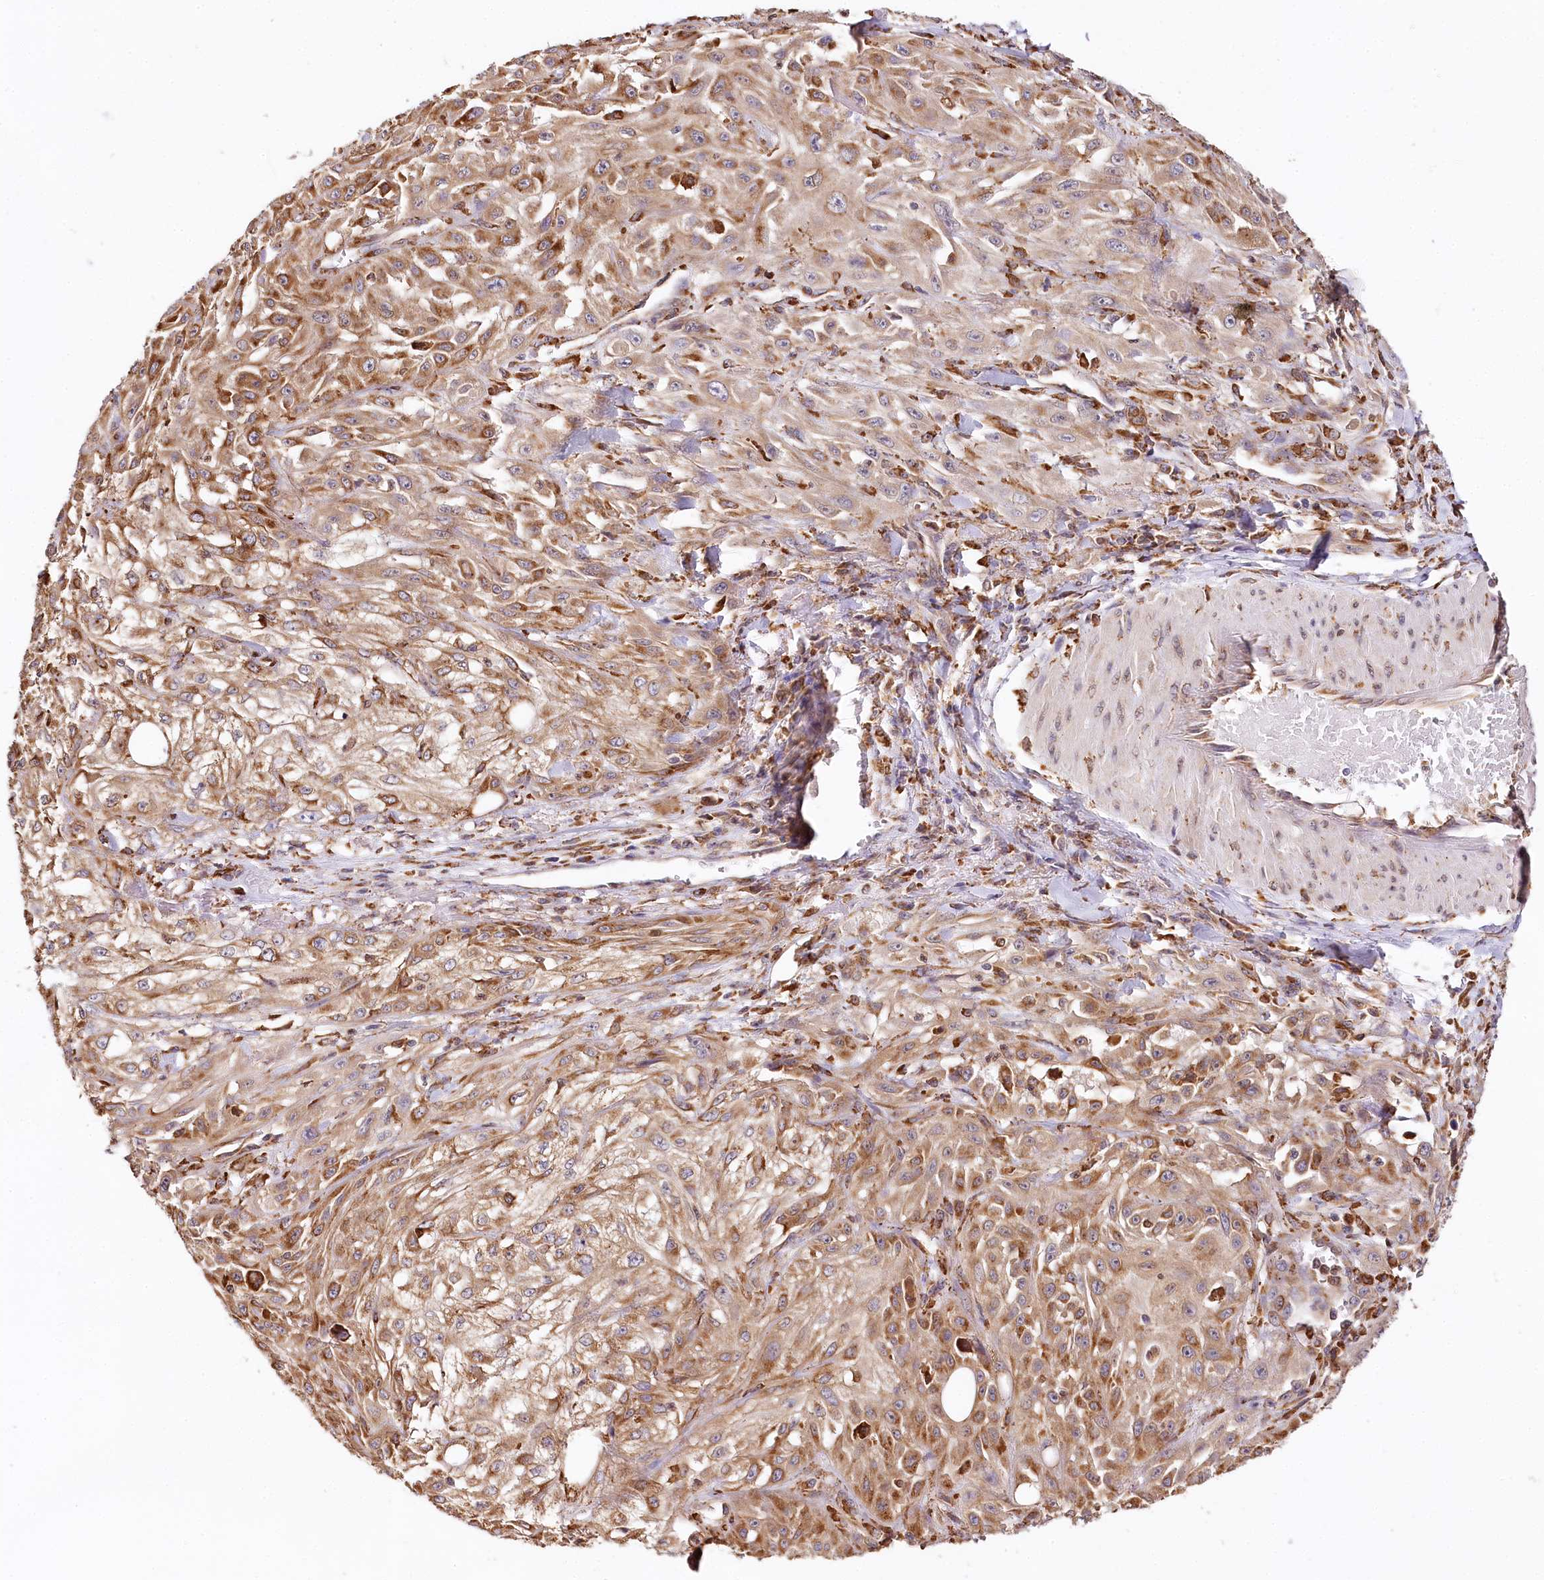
{"staining": {"intensity": "strong", "quantity": ">75%", "location": "cytoplasmic/membranous"}, "tissue": "skin cancer", "cell_type": "Tumor cells", "image_type": "cancer", "snomed": [{"axis": "morphology", "description": "Squamous cell carcinoma, NOS"}, {"axis": "morphology", "description": "Squamous cell carcinoma, metastatic, NOS"}, {"axis": "topography", "description": "Skin"}, {"axis": "topography", "description": "Lymph node"}], "caption": "Protein analysis of skin cancer tissue demonstrates strong cytoplasmic/membranous expression in about >75% of tumor cells.", "gene": "VEGFA", "patient": {"sex": "male", "age": 75}}